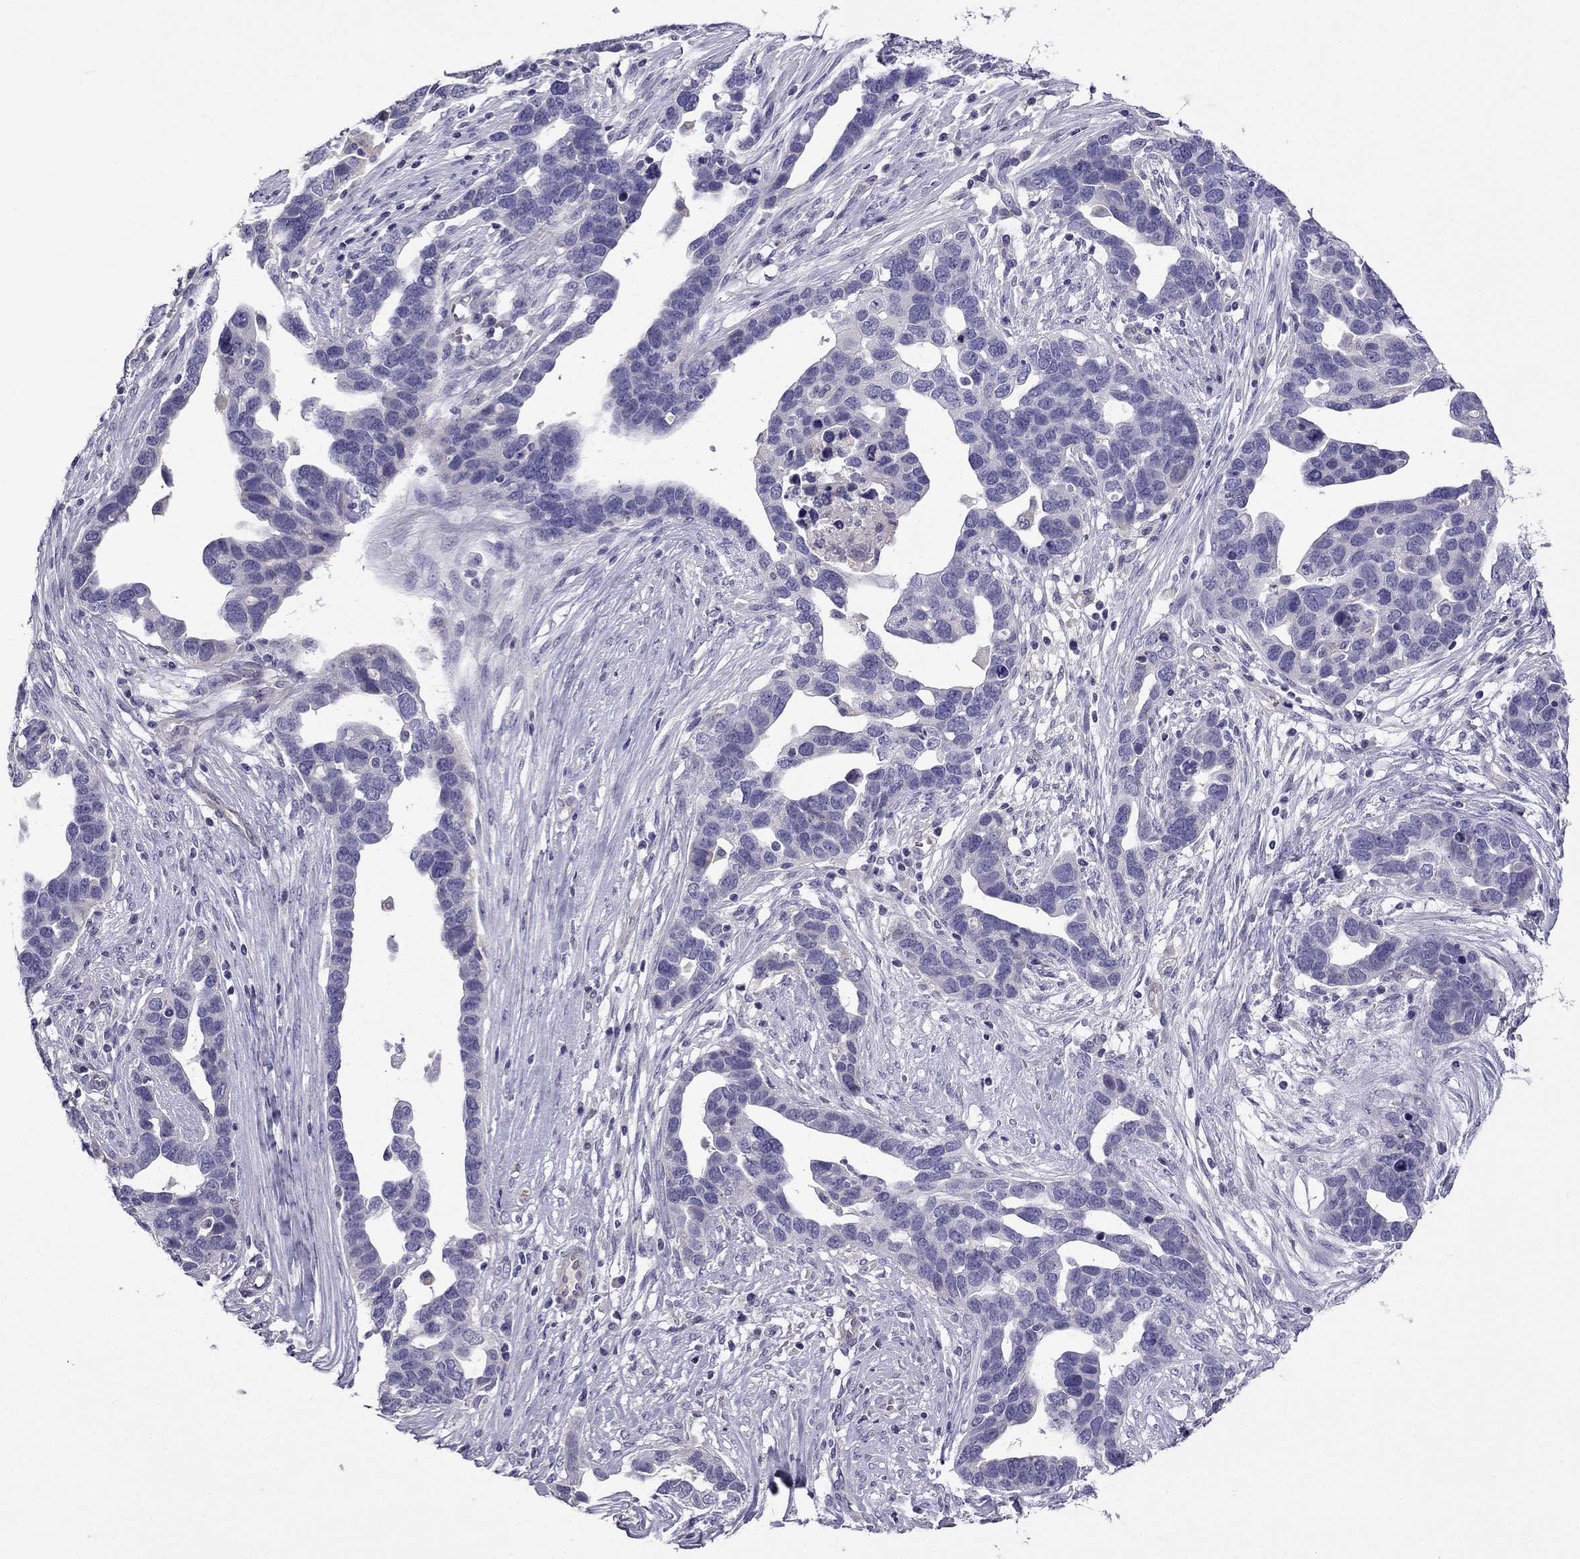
{"staining": {"intensity": "negative", "quantity": "none", "location": "none"}, "tissue": "ovarian cancer", "cell_type": "Tumor cells", "image_type": "cancer", "snomed": [{"axis": "morphology", "description": "Cystadenocarcinoma, serous, NOS"}, {"axis": "topography", "description": "Ovary"}], "caption": "A photomicrograph of ovarian cancer stained for a protein demonstrates no brown staining in tumor cells. (Brightfield microscopy of DAB immunohistochemistry (IHC) at high magnification).", "gene": "STOML3", "patient": {"sex": "female", "age": 54}}